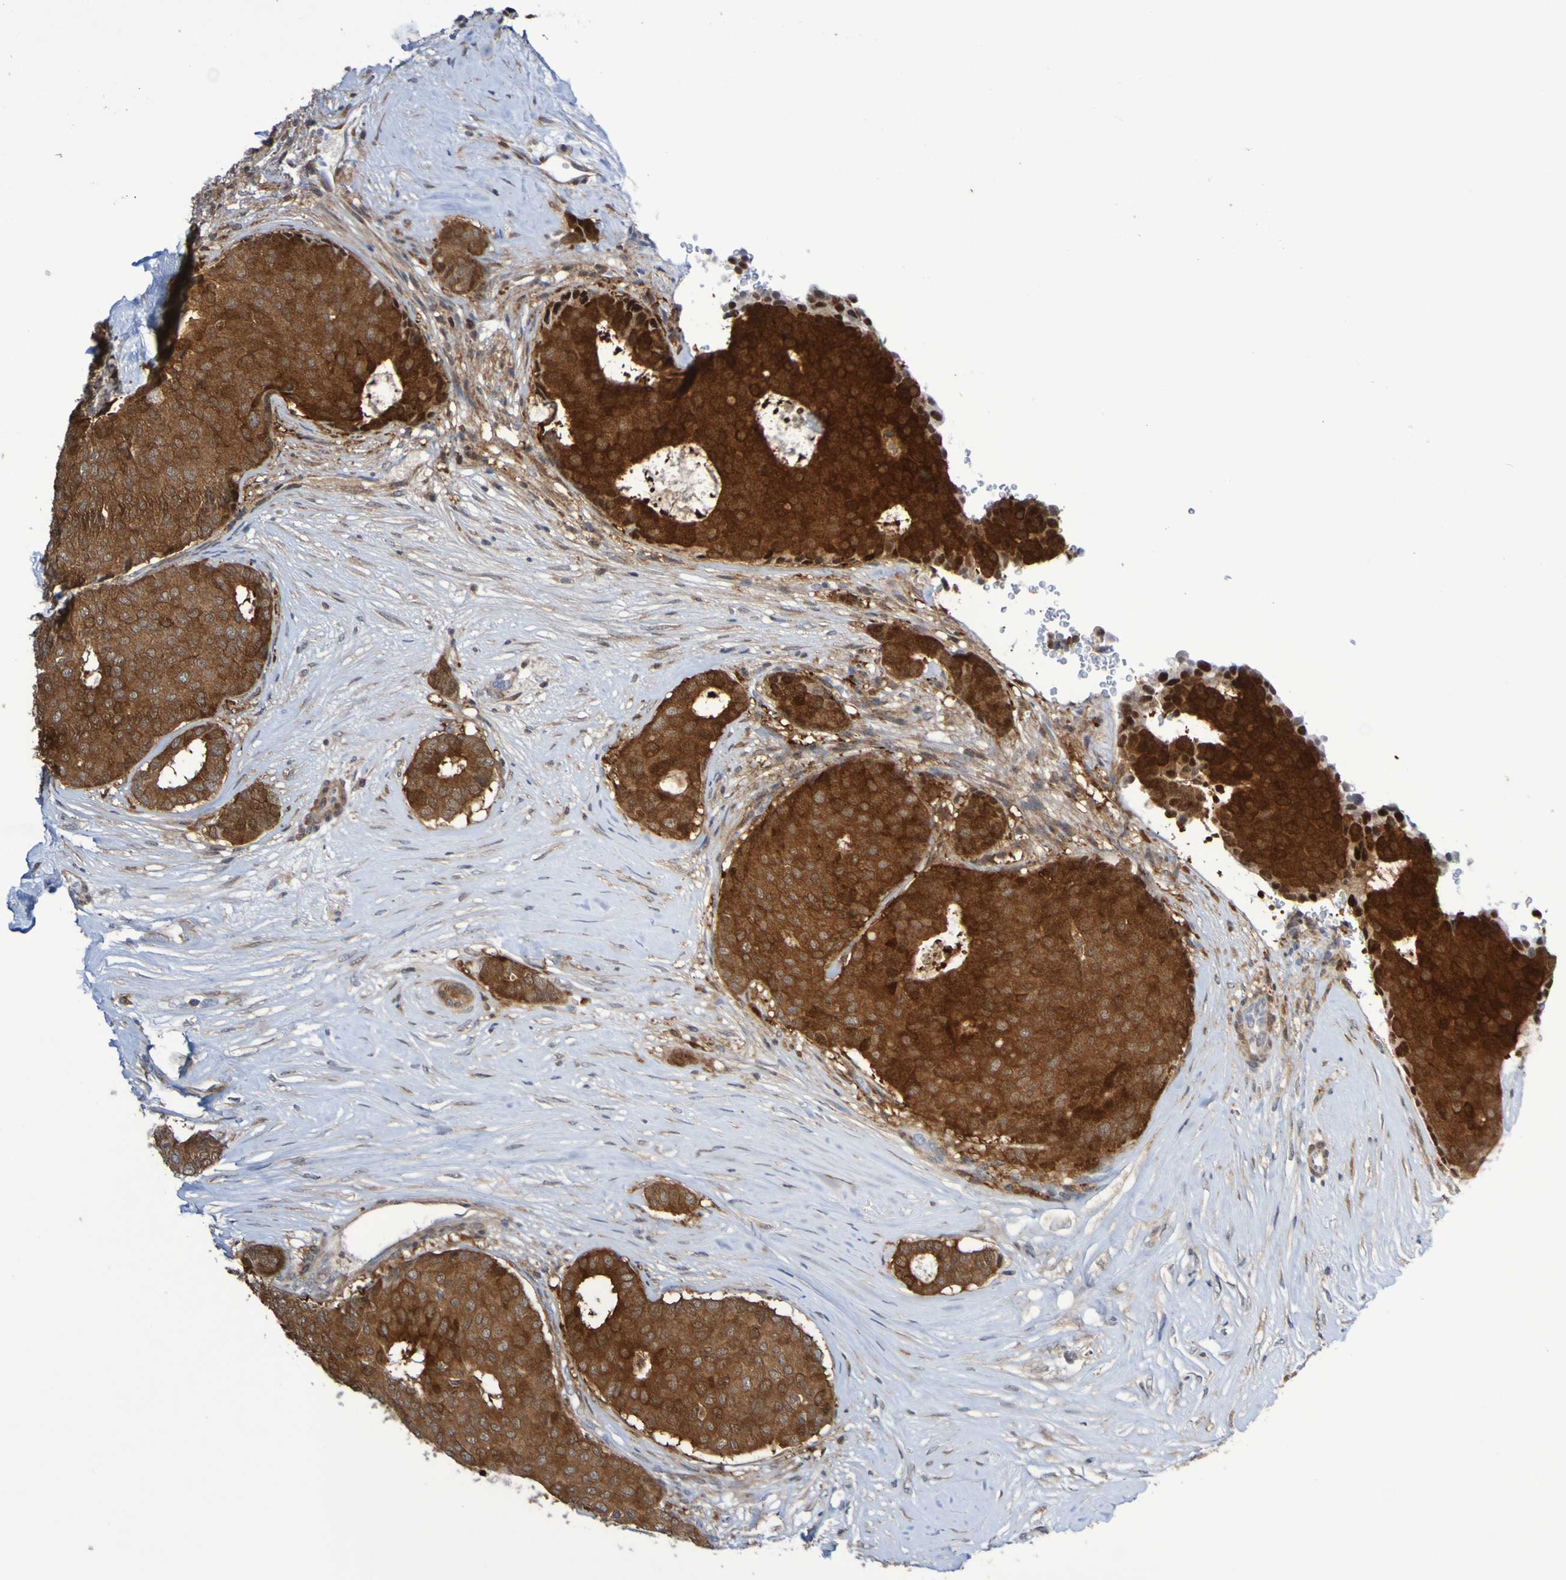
{"staining": {"intensity": "strong", "quantity": ">75%", "location": "cytoplasmic/membranous"}, "tissue": "breast cancer", "cell_type": "Tumor cells", "image_type": "cancer", "snomed": [{"axis": "morphology", "description": "Duct carcinoma"}, {"axis": "topography", "description": "Breast"}], "caption": "This photomicrograph shows immunohistochemistry staining of breast invasive ductal carcinoma, with high strong cytoplasmic/membranous expression in approximately >75% of tumor cells.", "gene": "ATIC", "patient": {"sex": "female", "age": 75}}